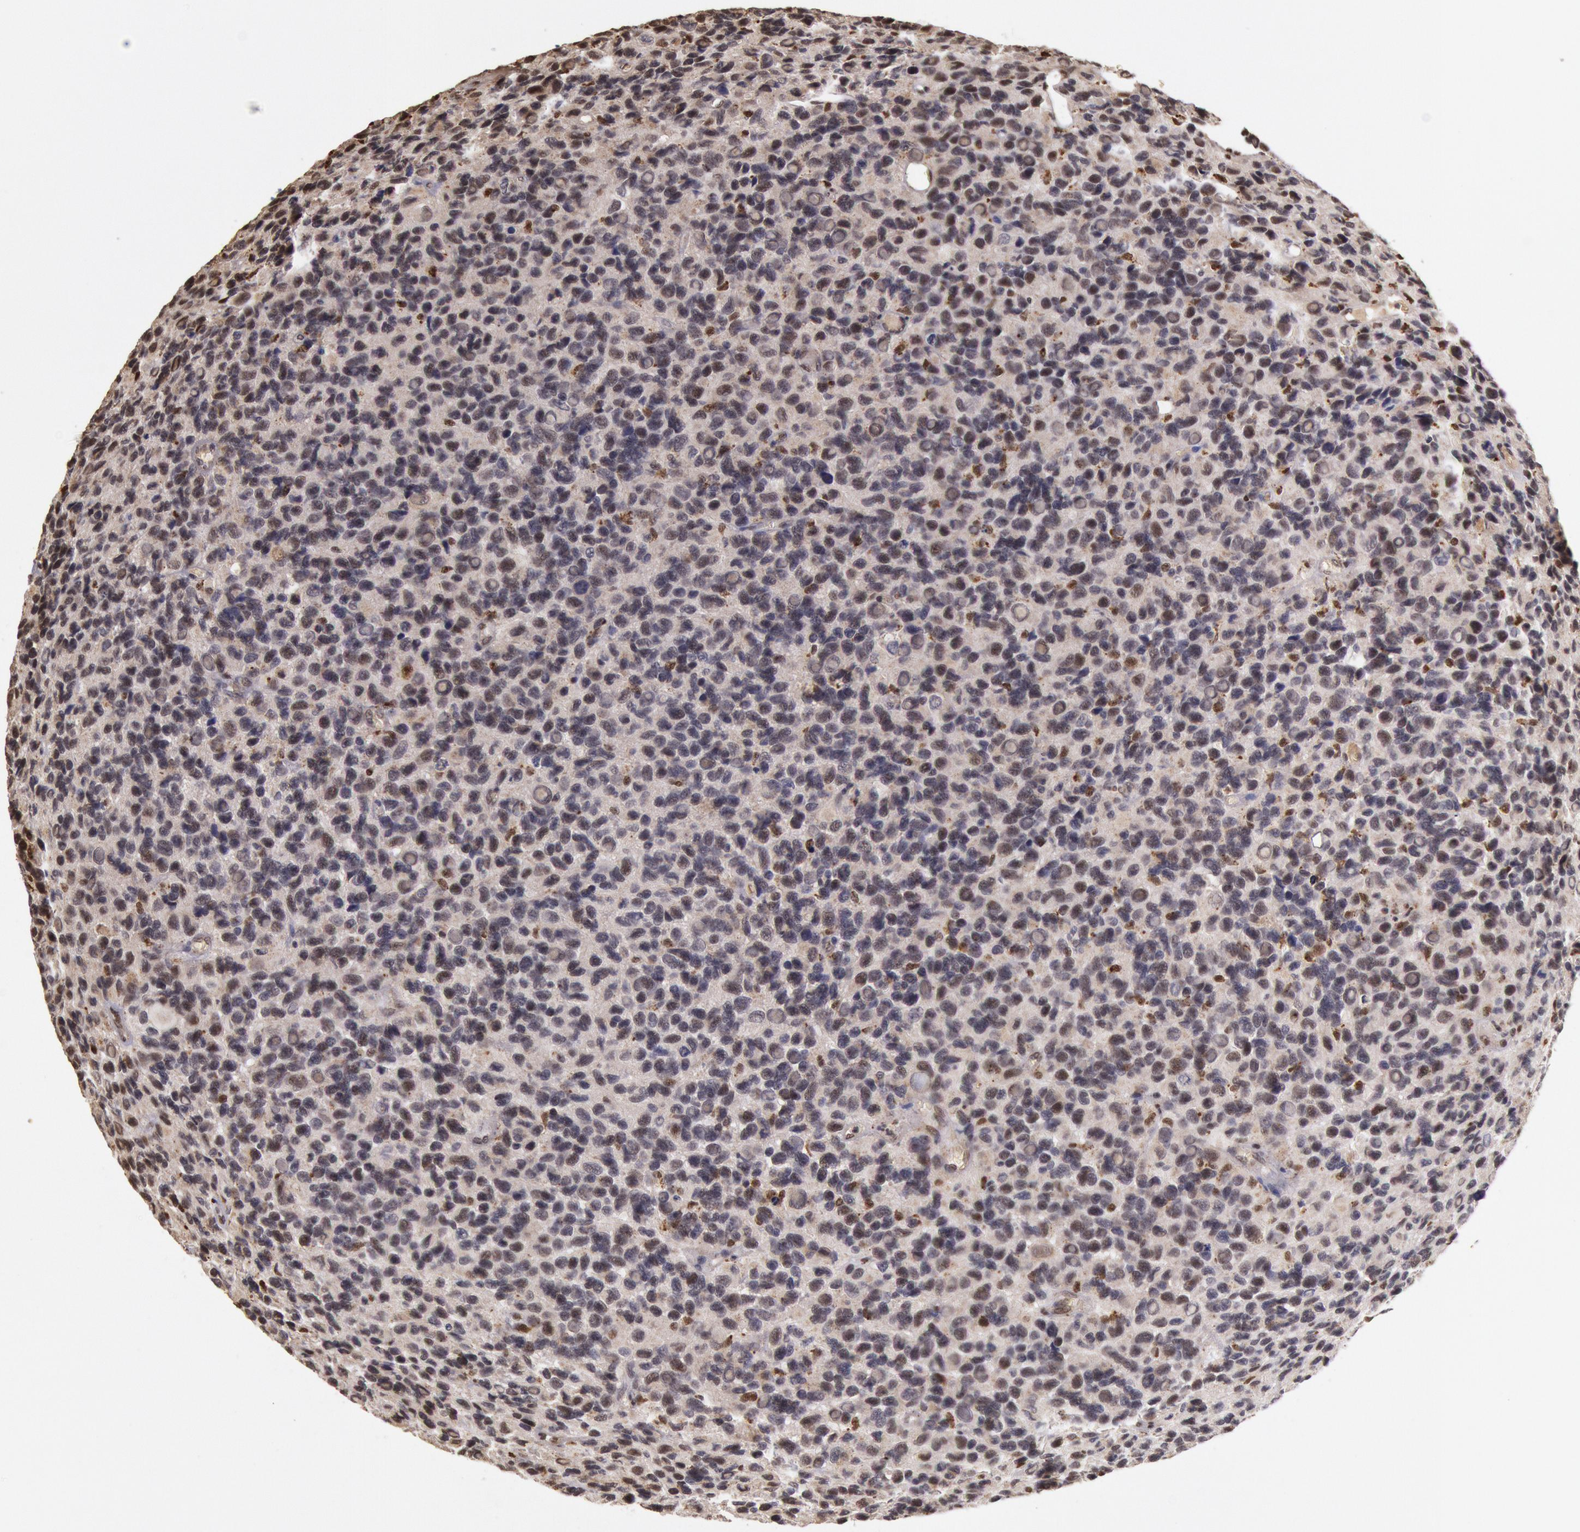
{"staining": {"intensity": "negative", "quantity": "none", "location": "none"}, "tissue": "glioma", "cell_type": "Tumor cells", "image_type": "cancer", "snomed": [{"axis": "morphology", "description": "Glioma, malignant, High grade"}, {"axis": "topography", "description": "Brain"}], "caption": "High magnification brightfield microscopy of glioma stained with DAB (brown) and counterstained with hematoxylin (blue): tumor cells show no significant staining.", "gene": "LIG4", "patient": {"sex": "male", "age": 77}}